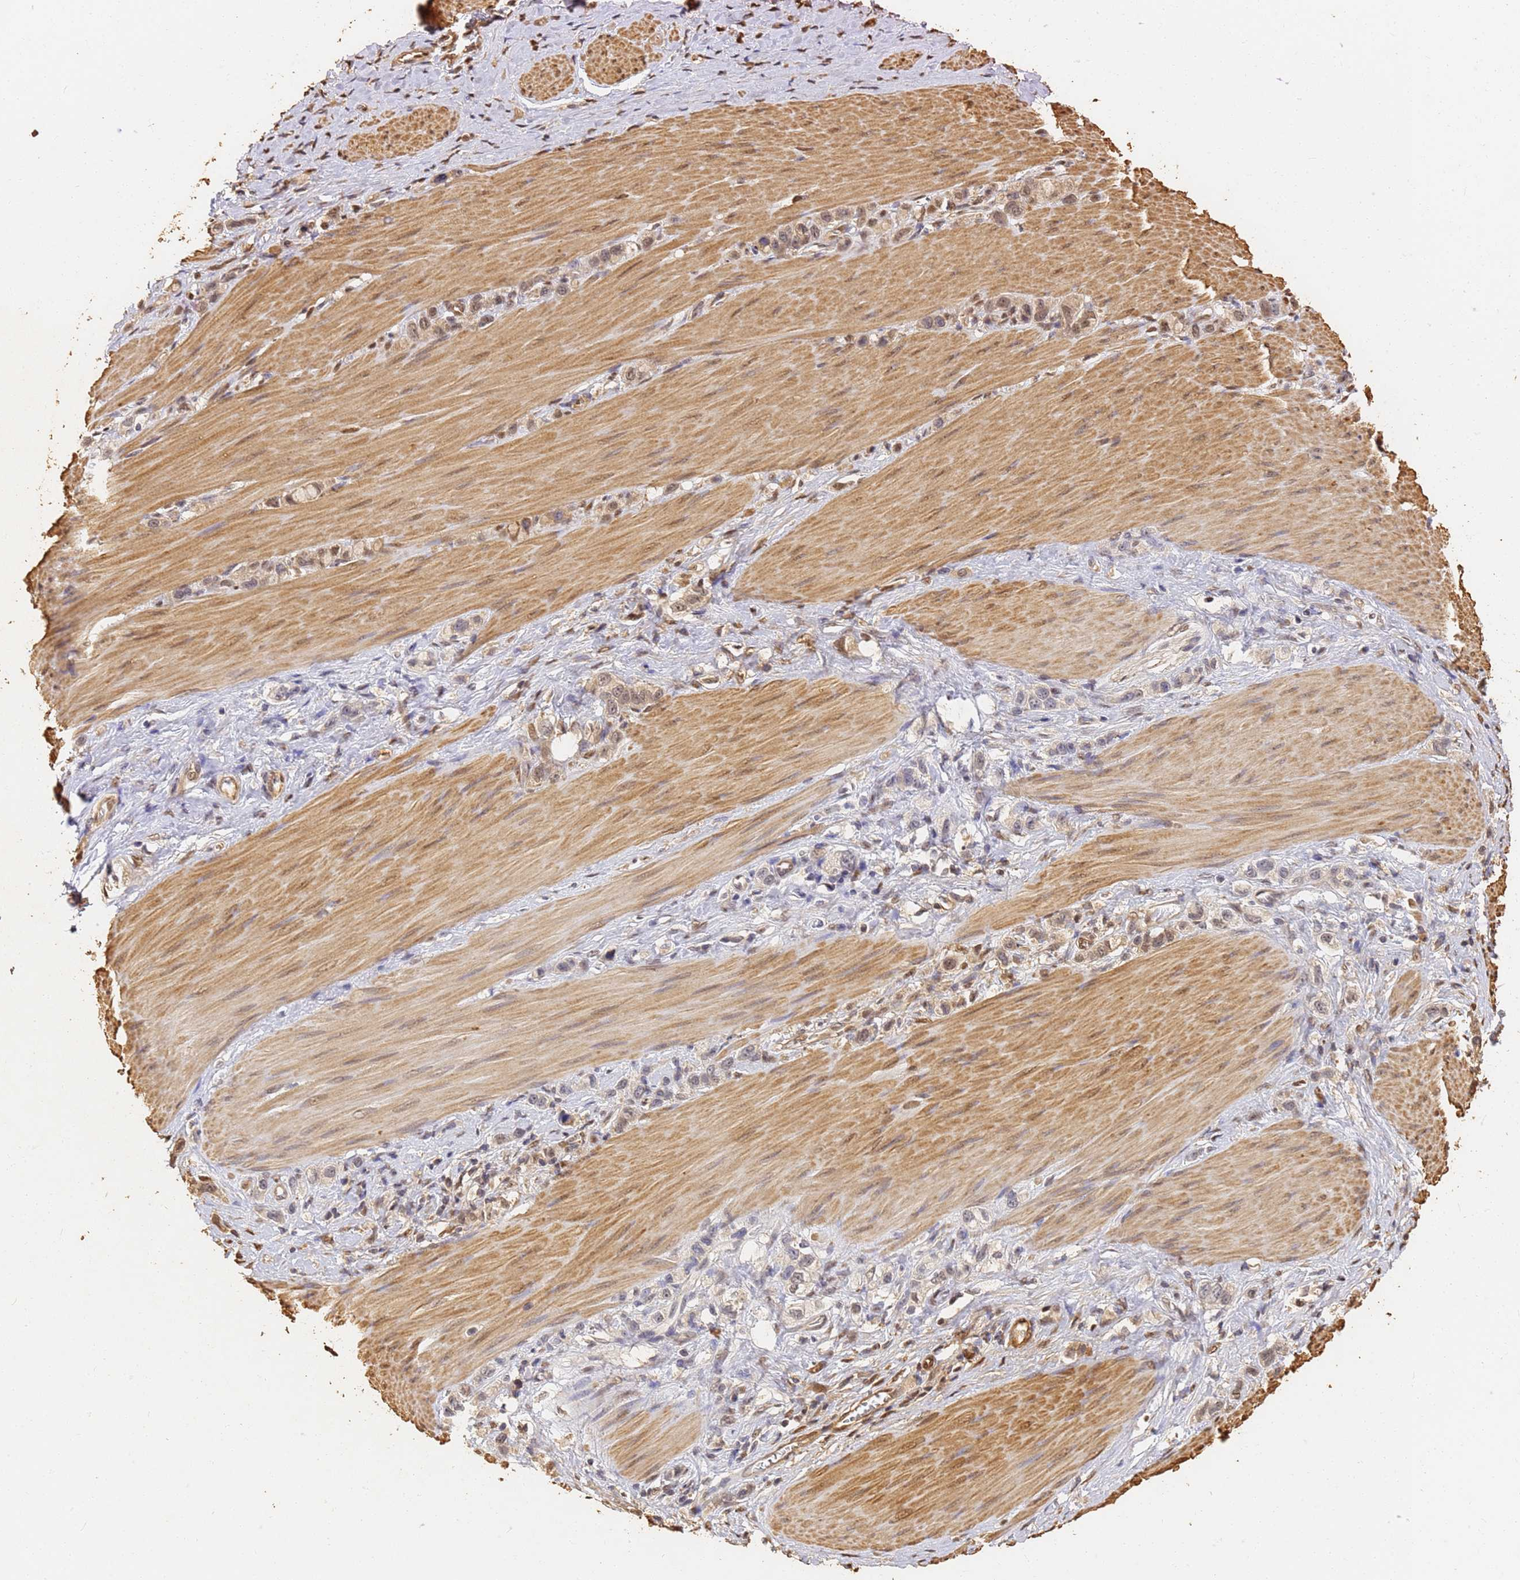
{"staining": {"intensity": "moderate", "quantity": "<25%", "location": "cytoplasmic/membranous,nuclear"}, "tissue": "stomach cancer", "cell_type": "Tumor cells", "image_type": "cancer", "snomed": [{"axis": "morphology", "description": "Adenocarcinoma, NOS"}, {"axis": "topography", "description": "Stomach"}], "caption": "Protein positivity by immunohistochemistry (IHC) reveals moderate cytoplasmic/membranous and nuclear expression in approximately <25% of tumor cells in adenocarcinoma (stomach).", "gene": "JAK2", "patient": {"sex": "female", "age": 65}}